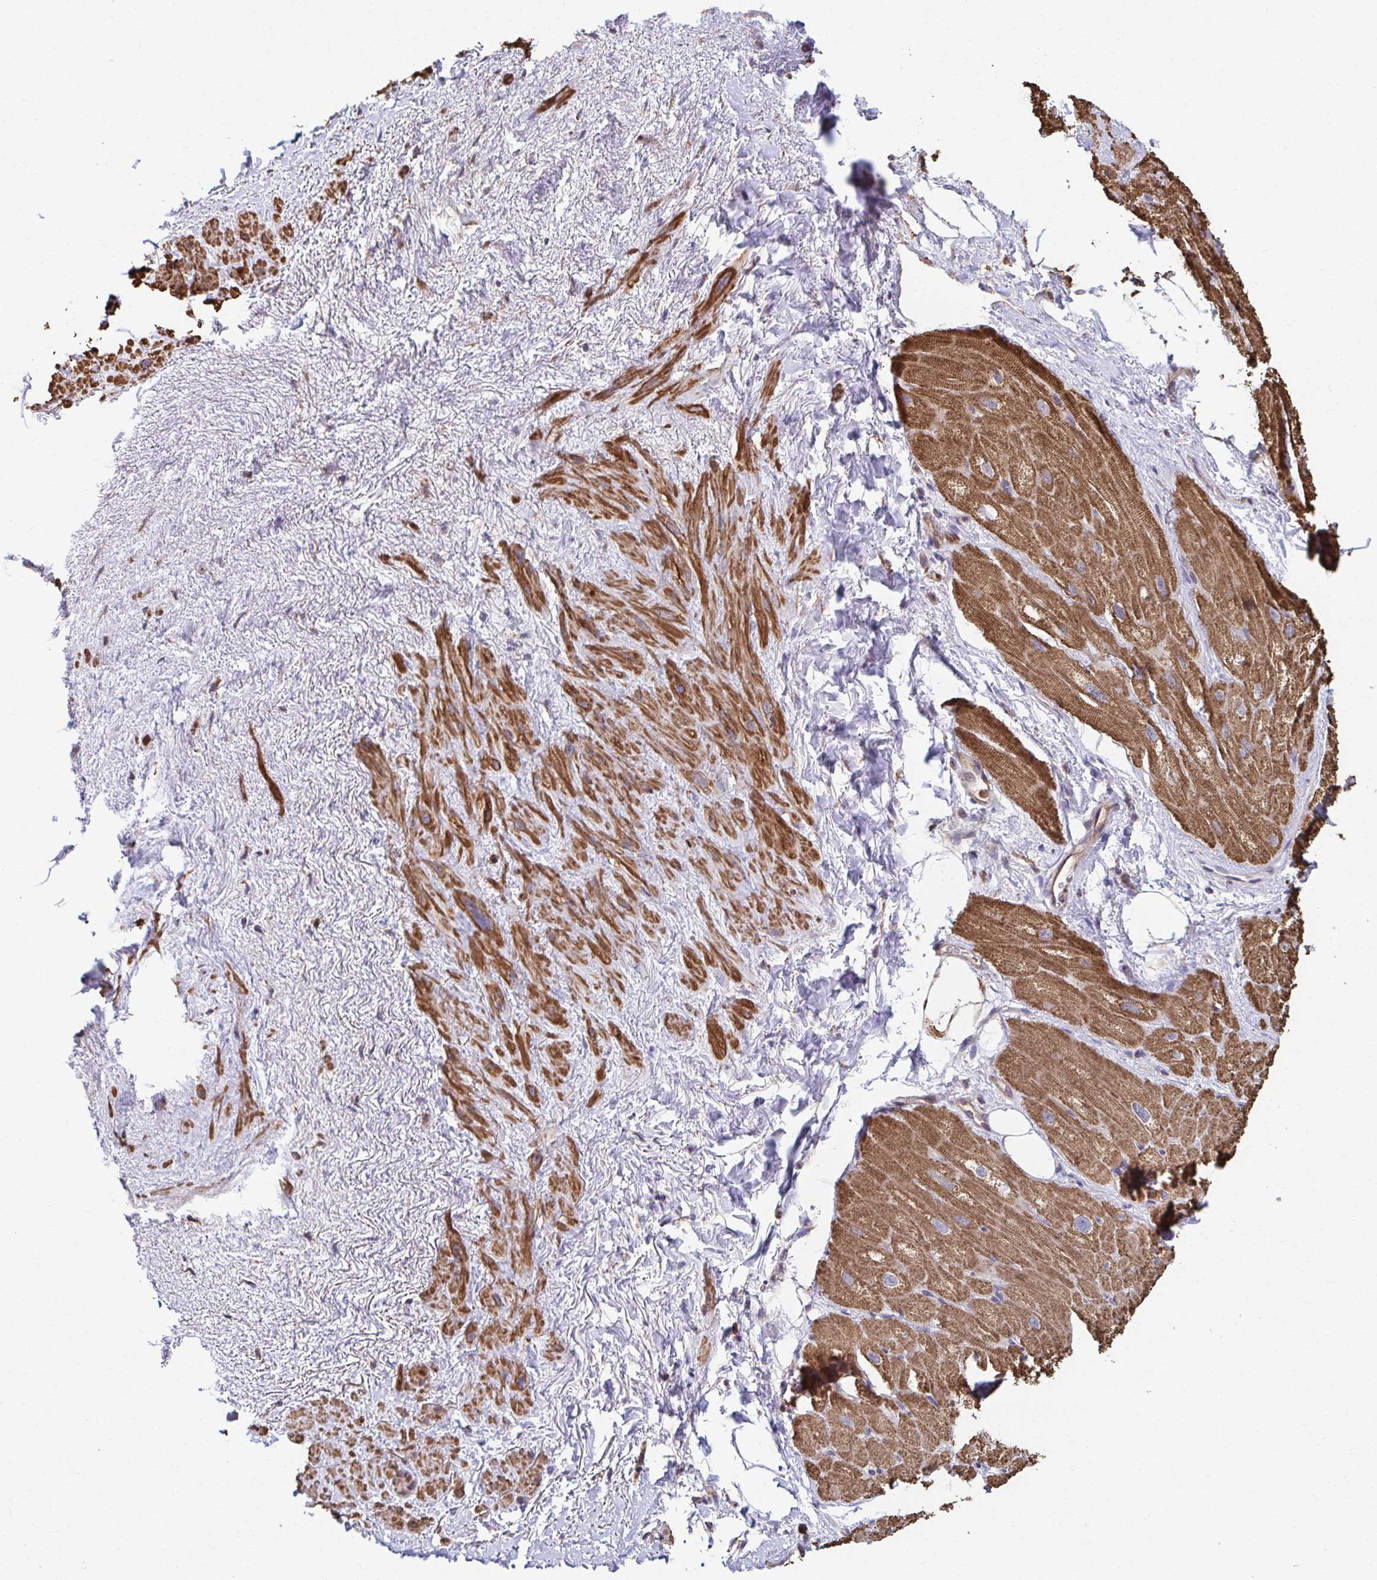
{"staining": {"intensity": "moderate", "quantity": ">75%", "location": "cytoplasmic/membranous"}, "tissue": "heart muscle", "cell_type": "Cardiomyocytes", "image_type": "normal", "snomed": [{"axis": "morphology", "description": "Normal tissue, NOS"}, {"axis": "topography", "description": "Heart"}], "caption": "This histopathology image shows IHC staining of benign heart muscle, with medium moderate cytoplasmic/membranous staining in approximately >75% of cardiomyocytes.", "gene": "KLHL34", "patient": {"sex": "male", "age": 62}}